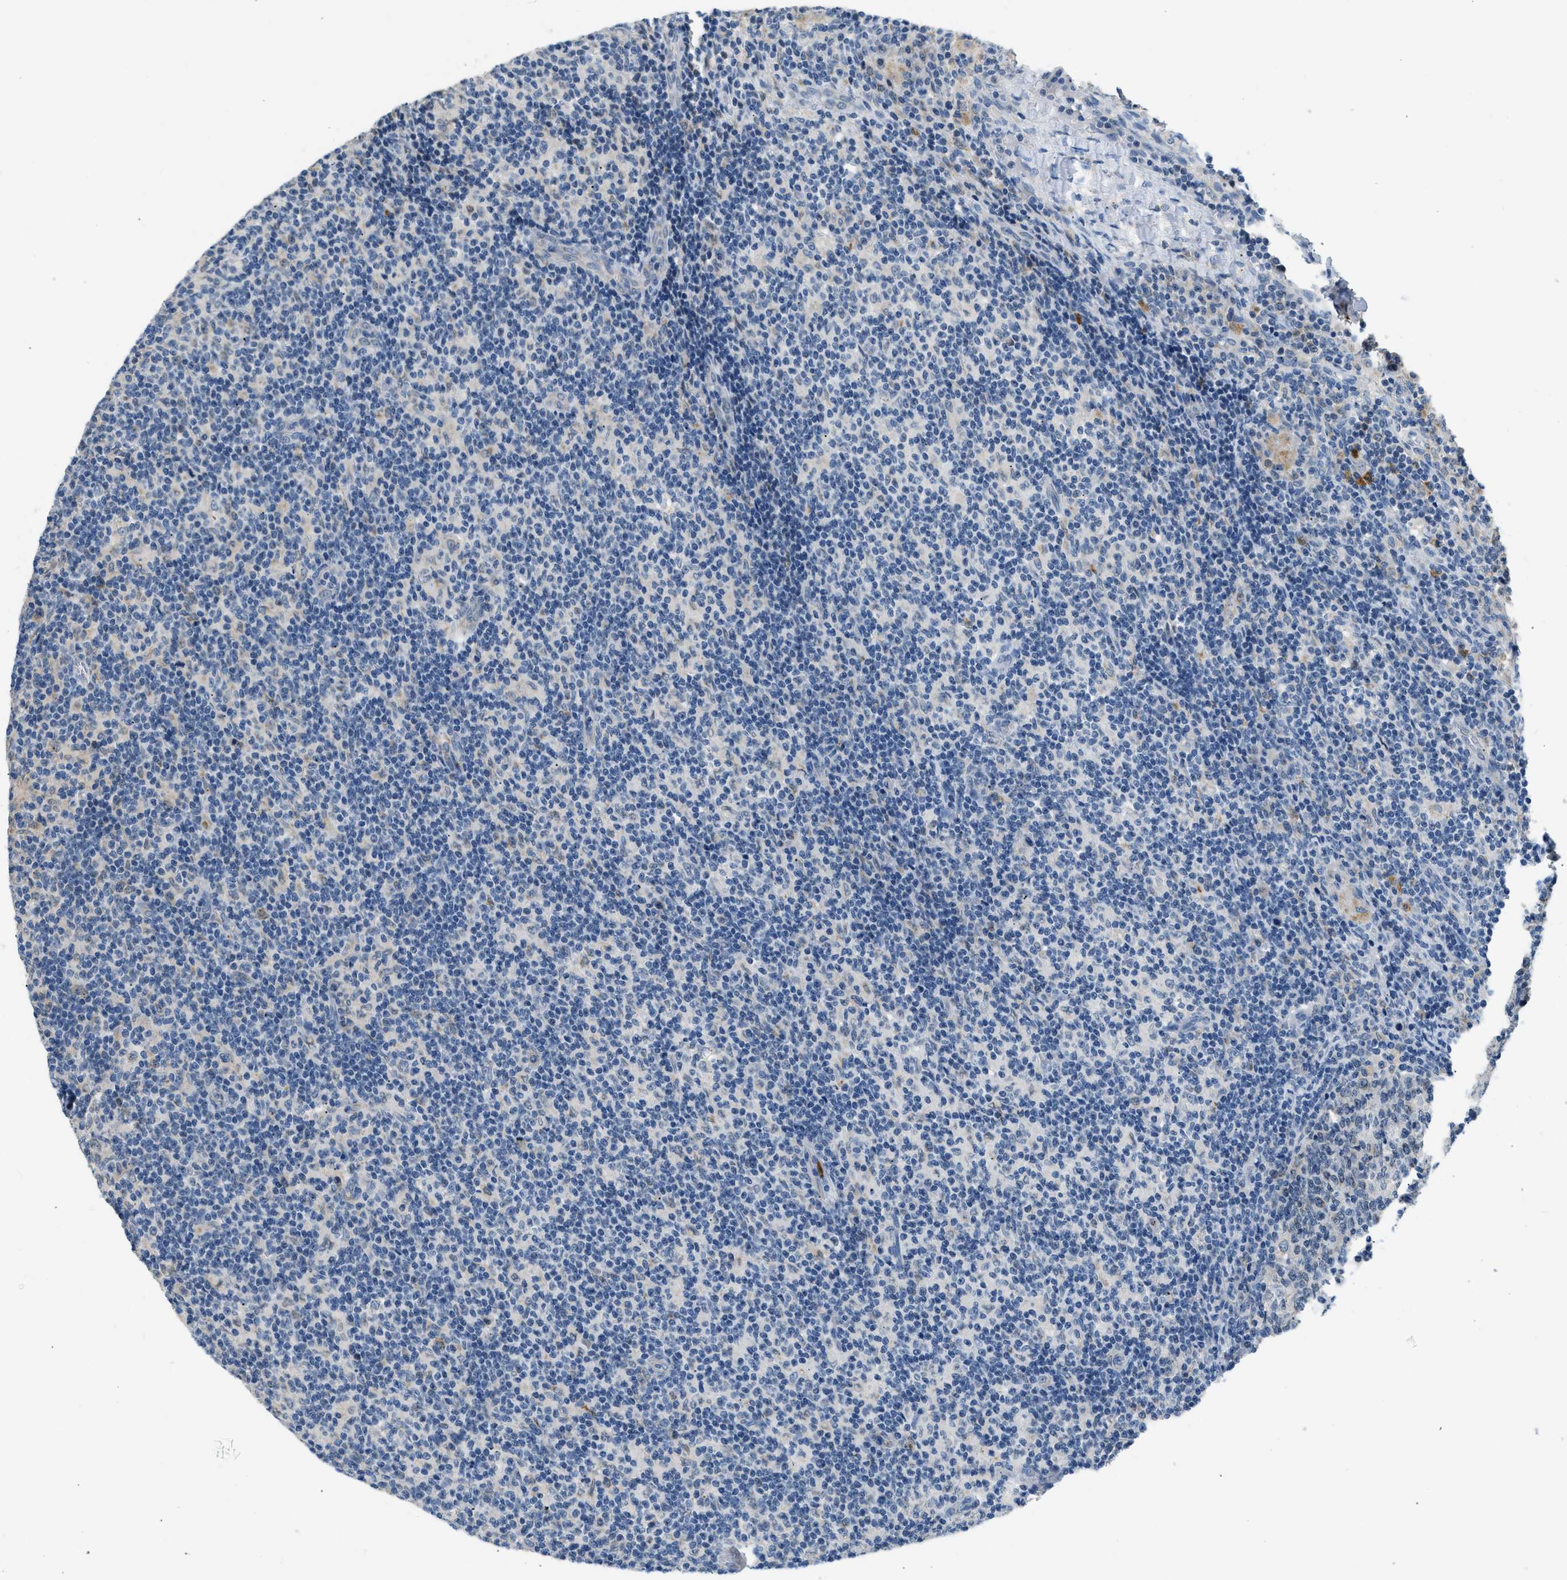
{"staining": {"intensity": "weak", "quantity": "<25%", "location": "cytoplasmic/membranous"}, "tissue": "lymph node", "cell_type": "Germinal center cells", "image_type": "normal", "snomed": [{"axis": "morphology", "description": "Normal tissue, NOS"}, {"axis": "morphology", "description": "Inflammation, NOS"}, {"axis": "topography", "description": "Lymph node"}], "caption": "Immunohistochemistry of unremarkable lymph node displays no staining in germinal center cells. The staining is performed using DAB brown chromogen with nuclei counter-stained in using hematoxylin.", "gene": "TOMM34", "patient": {"sex": "male", "age": 55}}